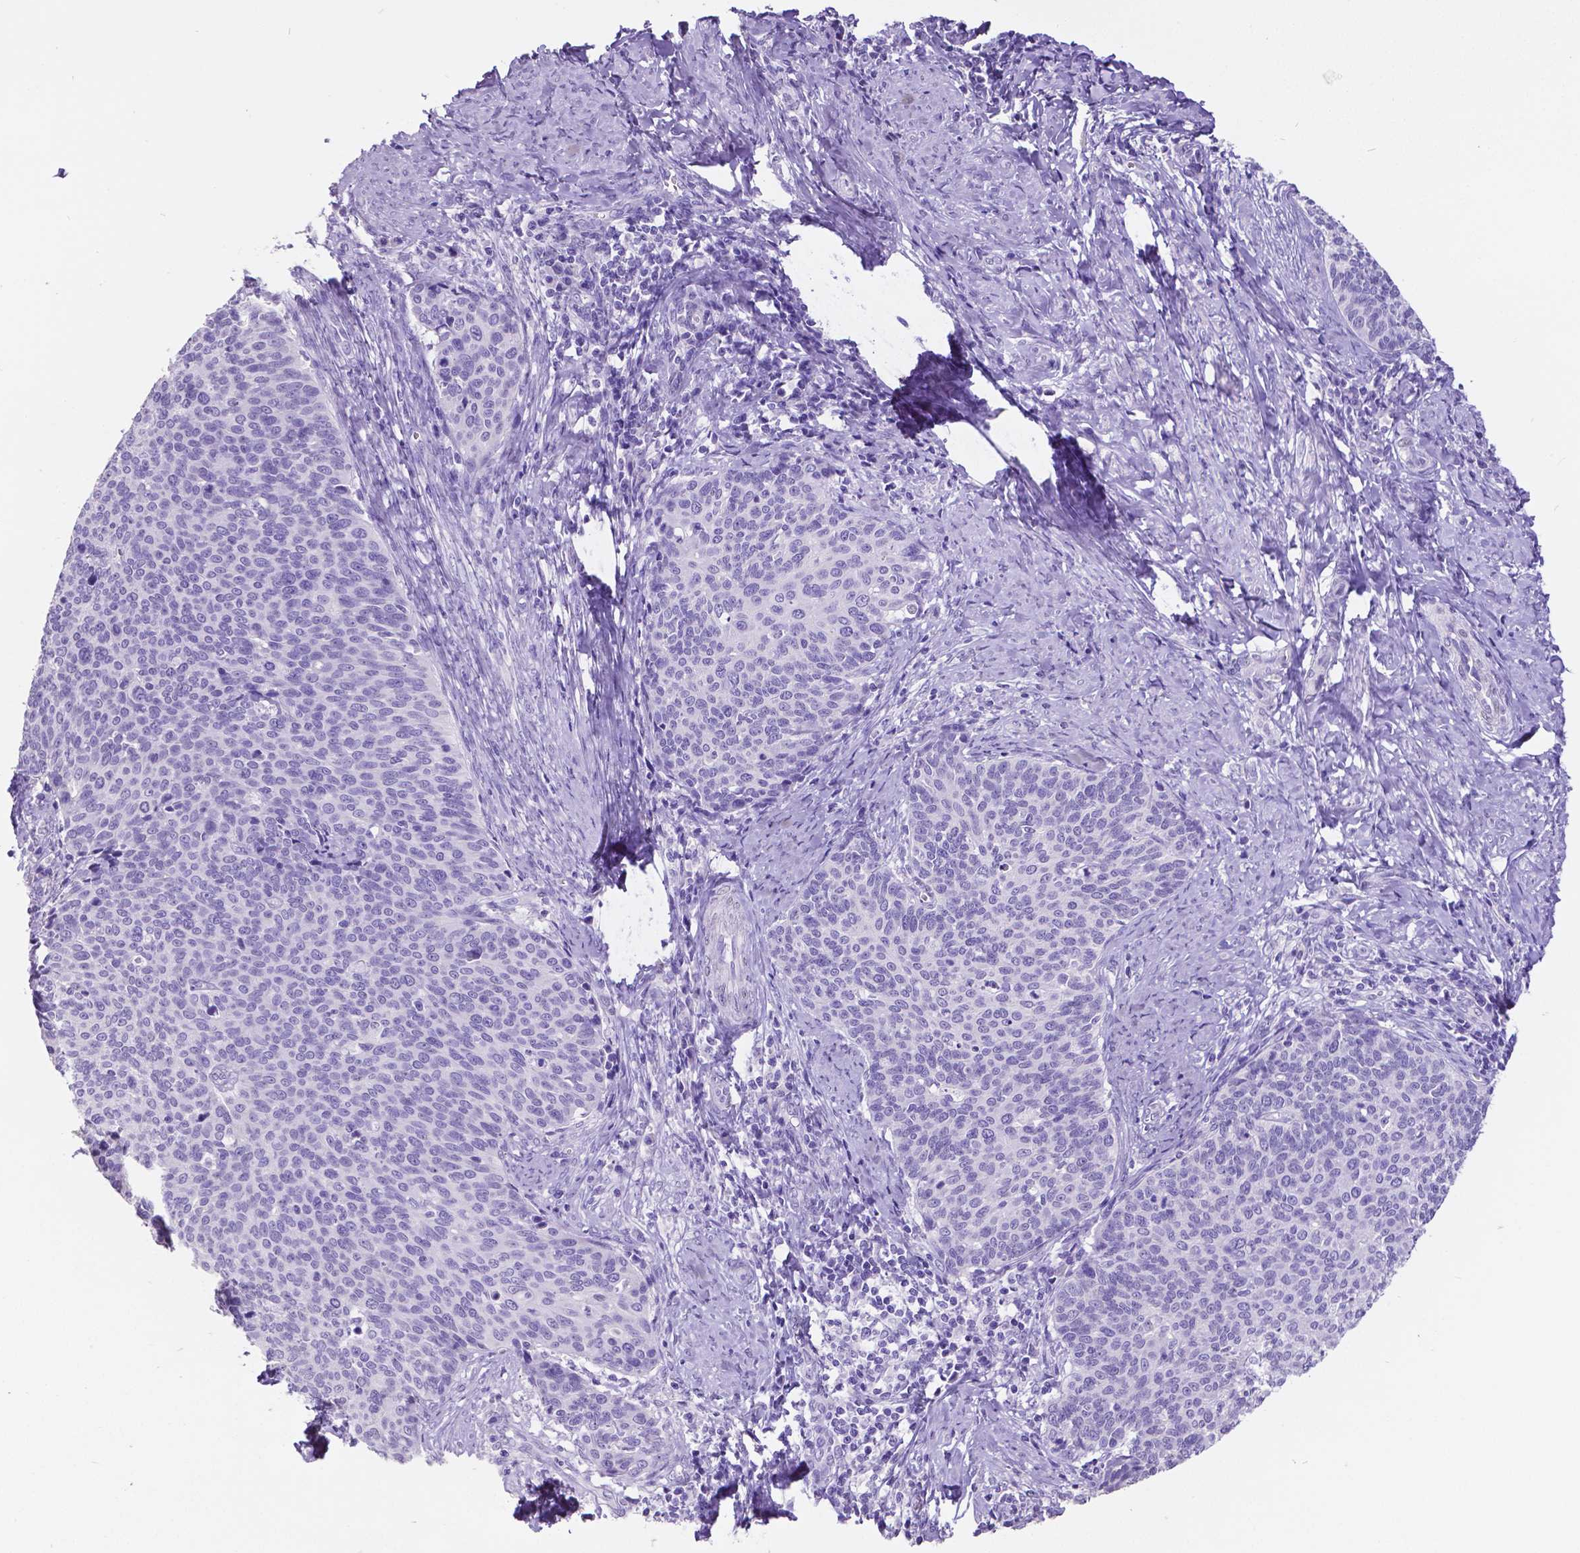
{"staining": {"intensity": "negative", "quantity": "none", "location": "none"}, "tissue": "cervical cancer", "cell_type": "Tumor cells", "image_type": "cancer", "snomed": [{"axis": "morphology", "description": "Normal tissue, NOS"}, {"axis": "morphology", "description": "Squamous cell carcinoma, NOS"}, {"axis": "topography", "description": "Cervix"}], "caption": "Image shows no protein staining in tumor cells of cervical cancer (squamous cell carcinoma) tissue.", "gene": "SATB2", "patient": {"sex": "female", "age": 39}}